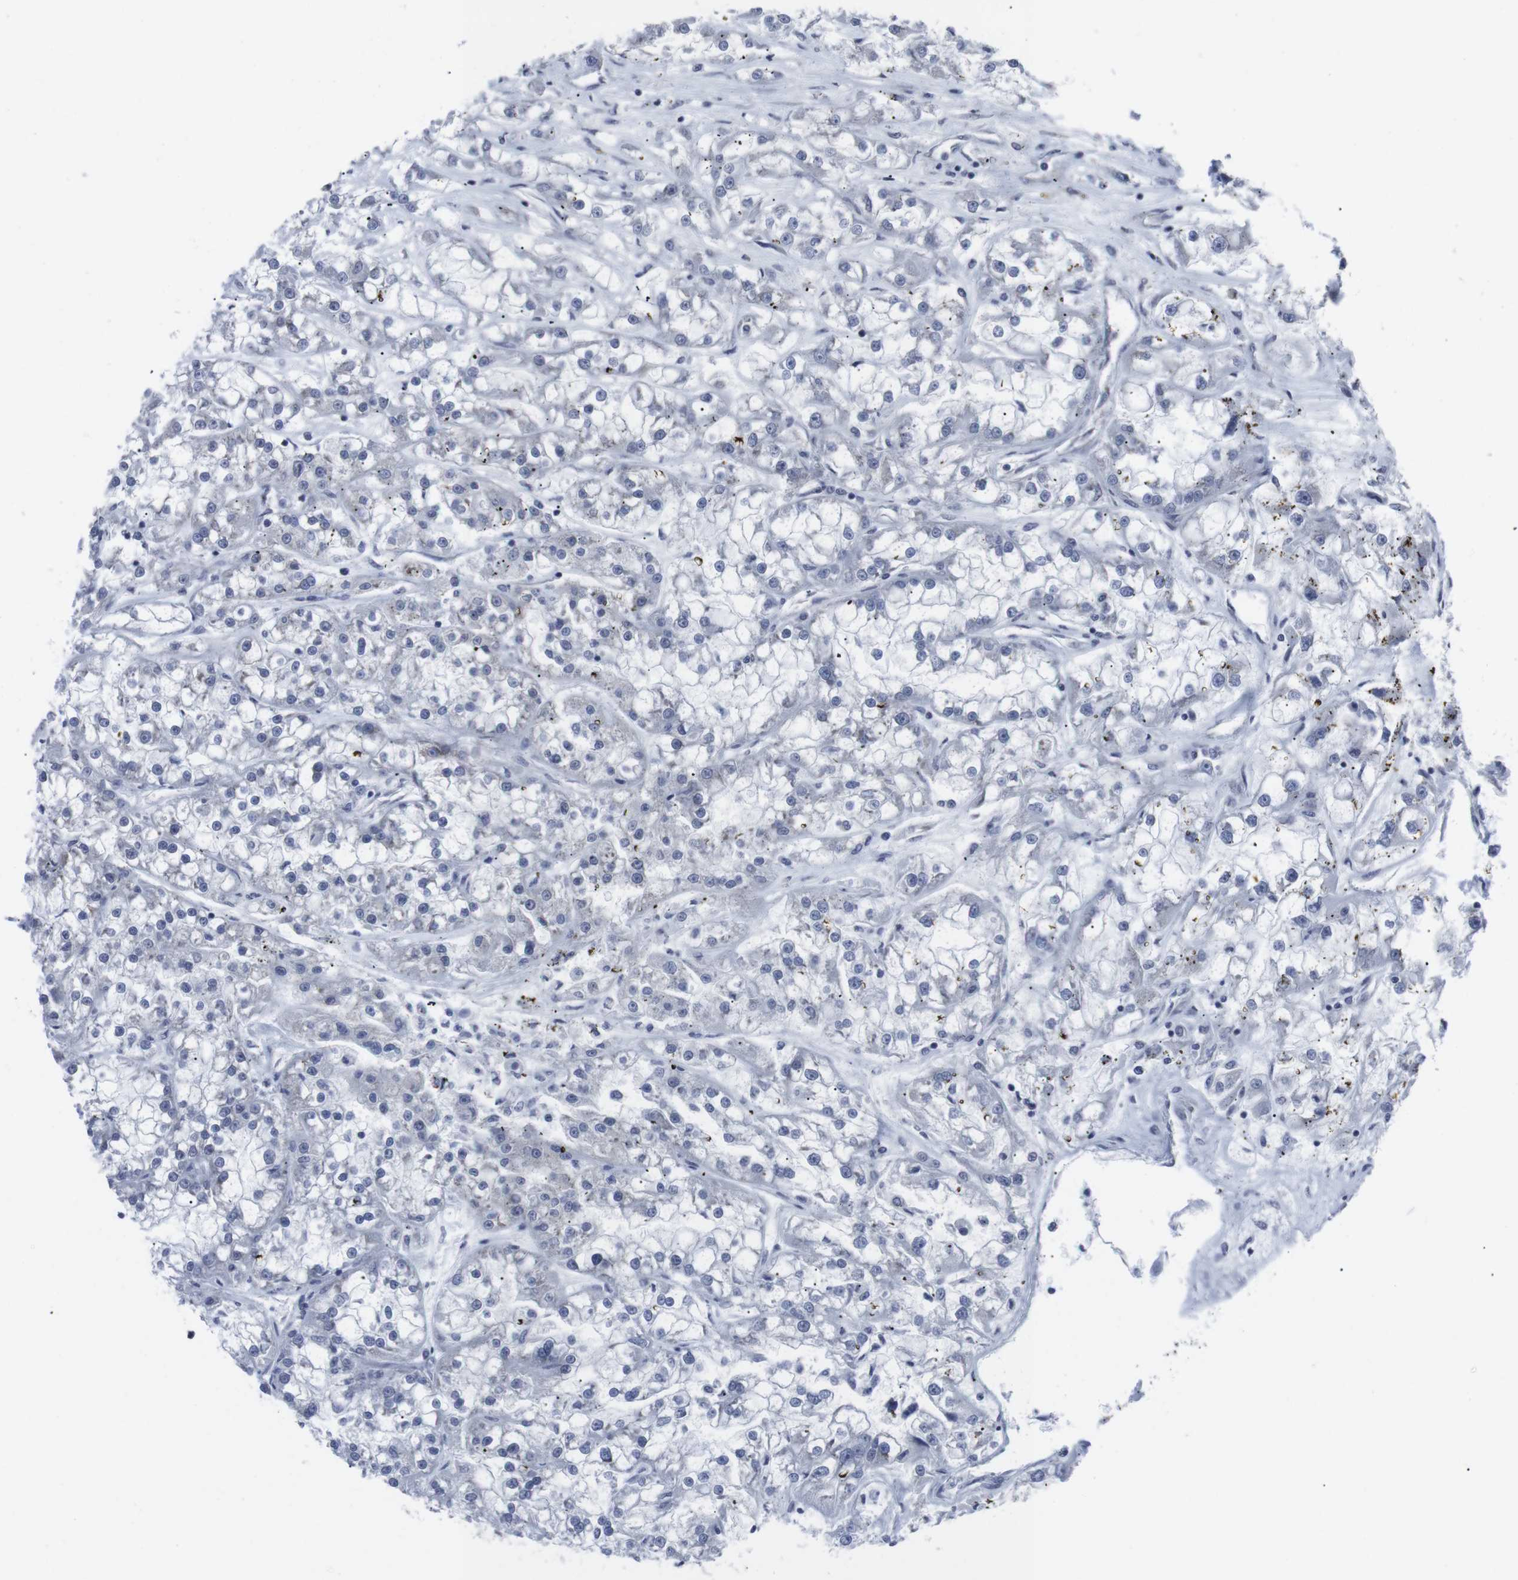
{"staining": {"intensity": "negative", "quantity": "none", "location": "none"}, "tissue": "renal cancer", "cell_type": "Tumor cells", "image_type": "cancer", "snomed": [{"axis": "morphology", "description": "Adenocarcinoma, NOS"}, {"axis": "topography", "description": "Kidney"}], "caption": "Protein analysis of adenocarcinoma (renal) shows no significant expression in tumor cells.", "gene": "GEMIN2", "patient": {"sex": "female", "age": 52}}